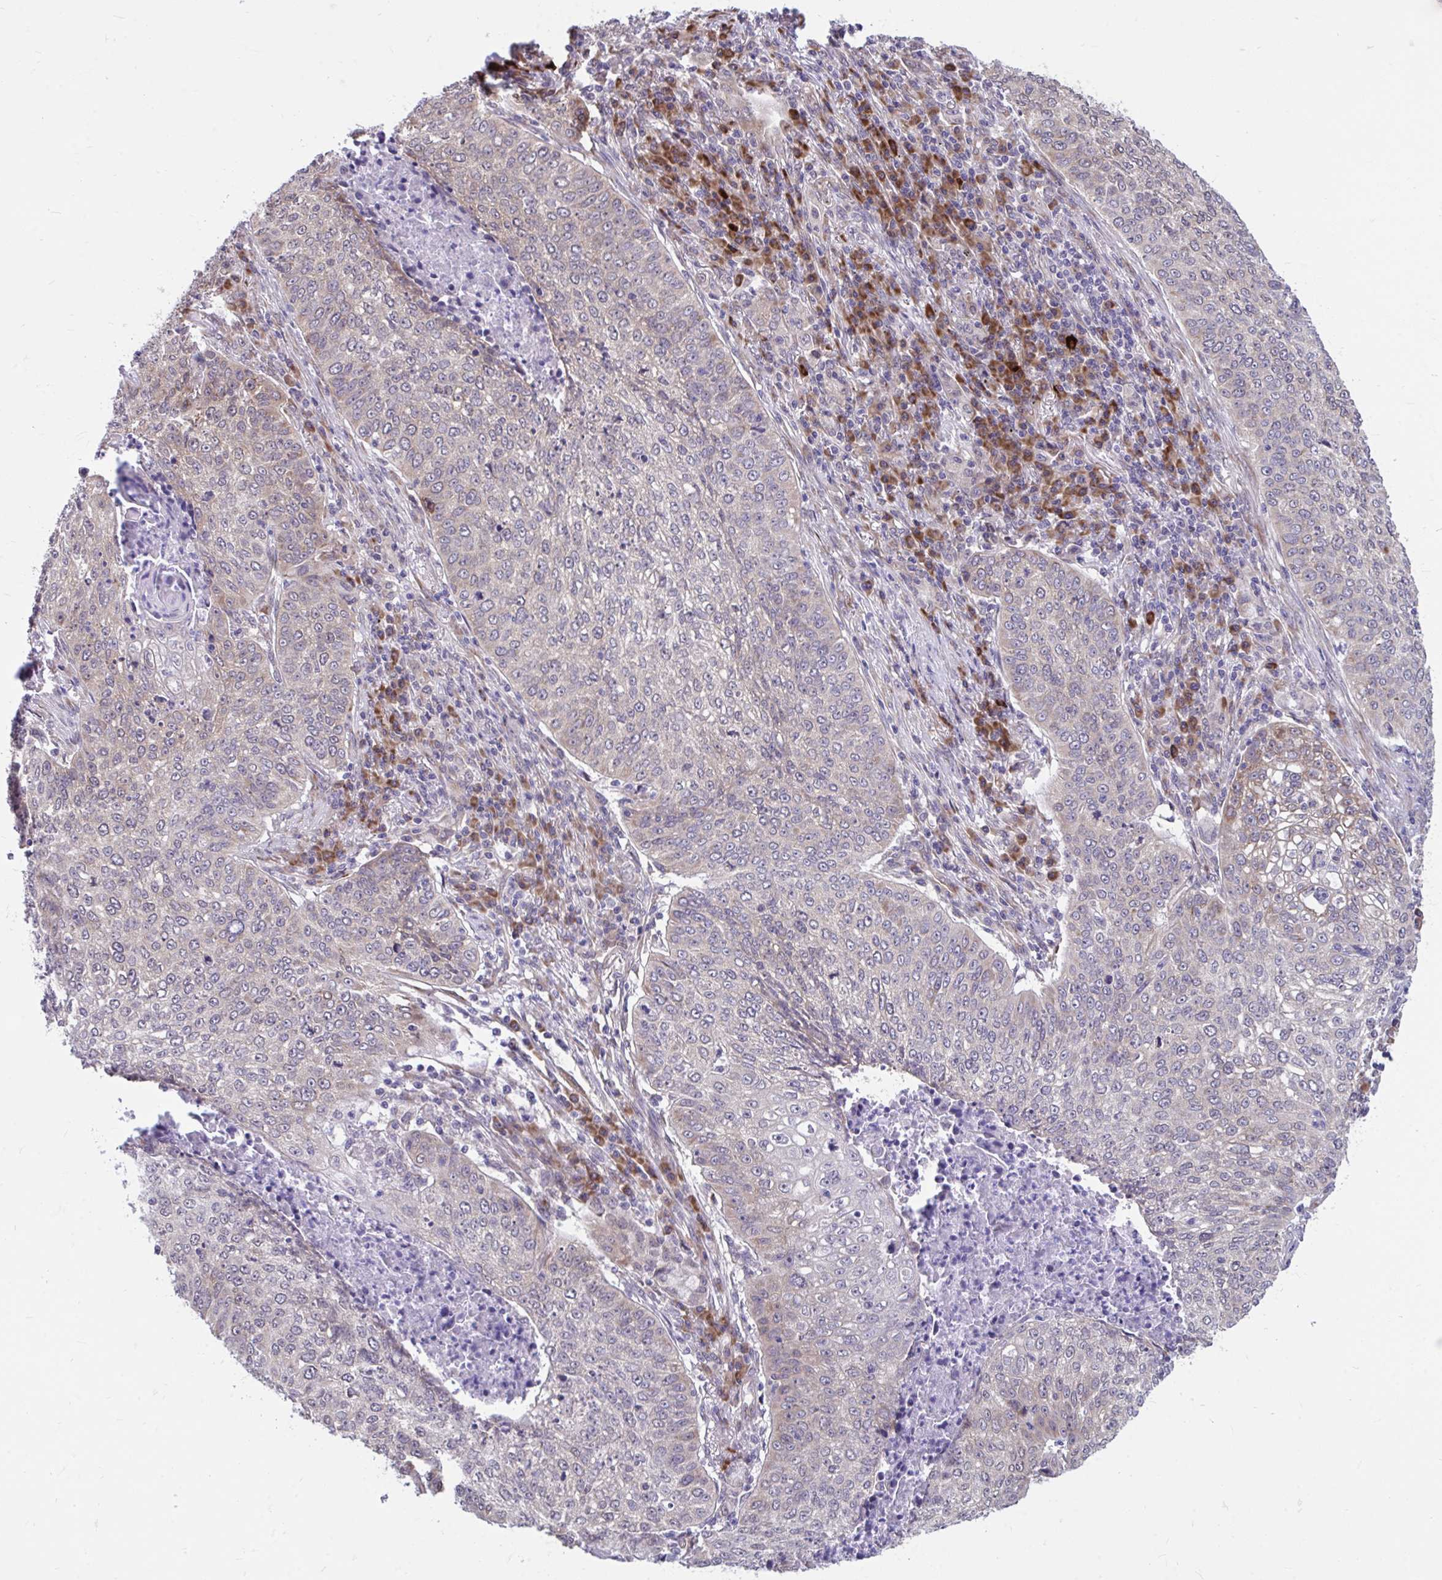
{"staining": {"intensity": "moderate", "quantity": "25%-75%", "location": "cytoplasmic/membranous"}, "tissue": "lung cancer", "cell_type": "Tumor cells", "image_type": "cancer", "snomed": [{"axis": "morphology", "description": "Squamous cell carcinoma, NOS"}, {"axis": "topography", "description": "Lung"}], "caption": "Immunohistochemical staining of human lung cancer reveals medium levels of moderate cytoplasmic/membranous expression in approximately 25%-75% of tumor cells.", "gene": "SELENON", "patient": {"sex": "male", "age": 63}}